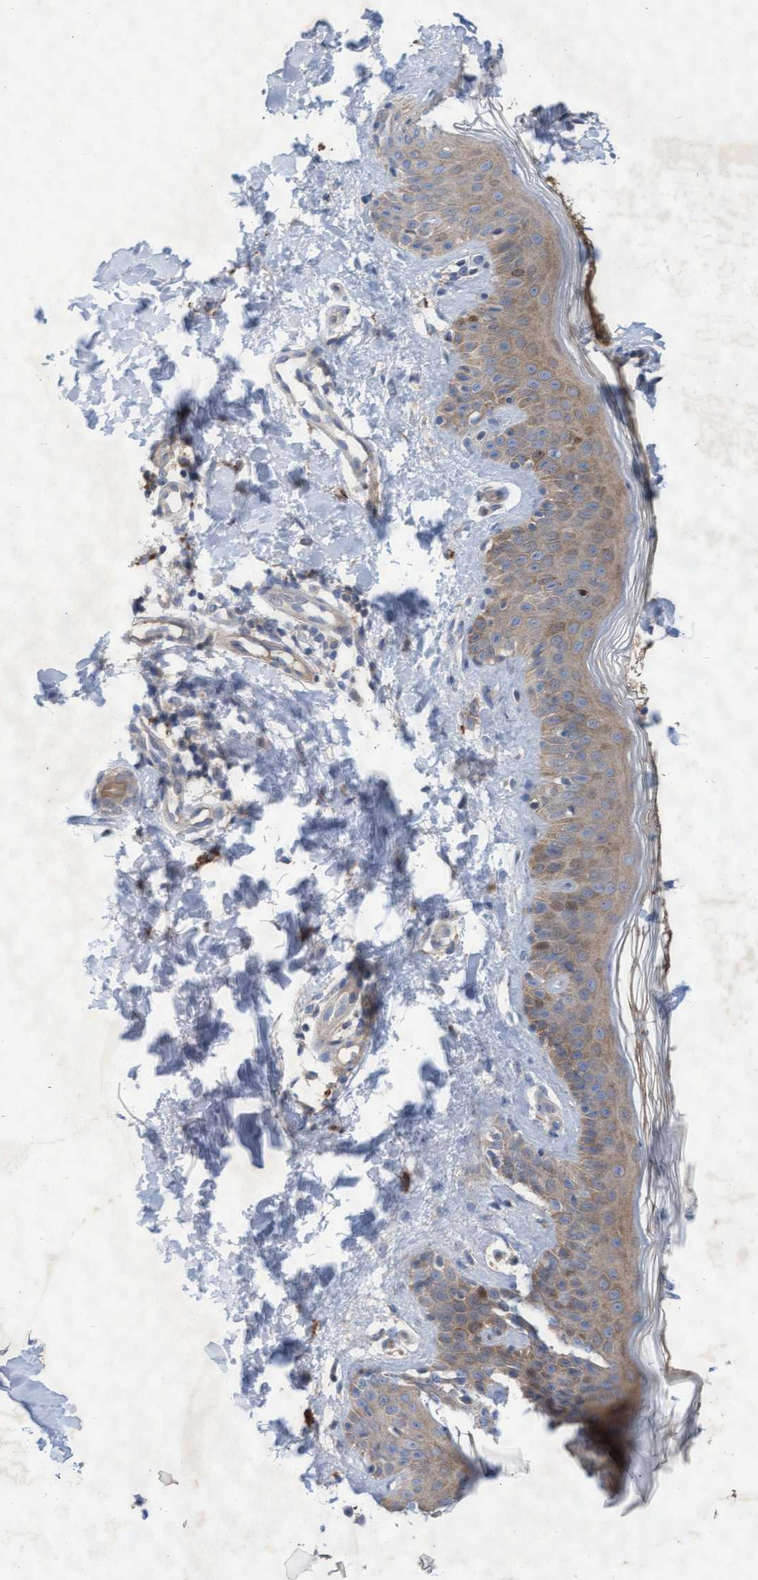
{"staining": {"intensity": "negative", "quantity": "none", "location": "none"}, "tissue": "skin", "cell_type": "Fibroblasts", "image_type": "normal", "snomed": [{"axis": "morphology", "description": "Normal tissue, NOS"}, {"axis": "topography", "description": "Skin"}], "caption": "IHC of unremarkable skin exhibits no expression in fibroblasts. (Immunohistochemistry (ihc), brightfield microscopy, high magnification).", "gene": "ABCF2", "patient": {"sex": "male", "age": 40}}